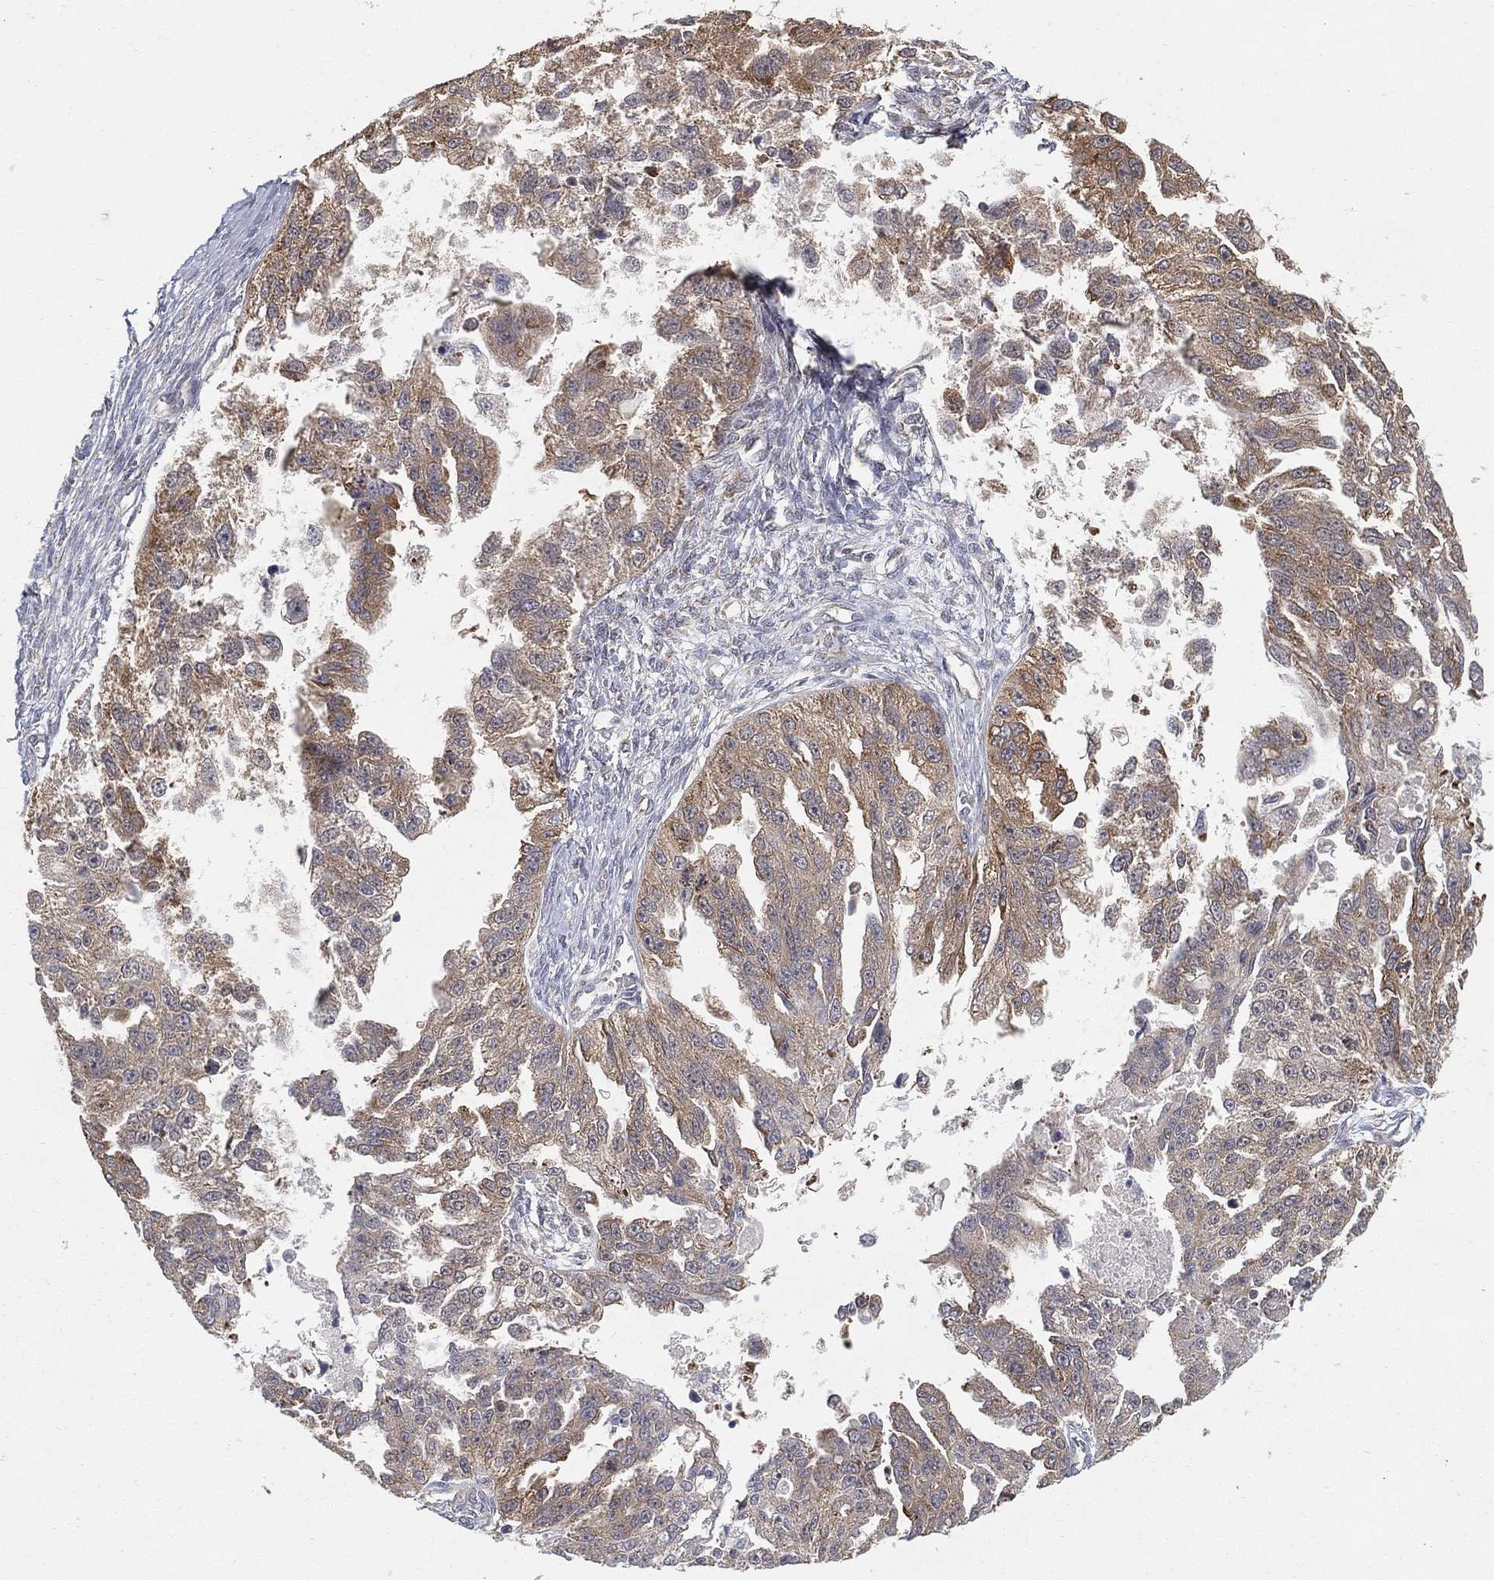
{"staining": {"intensity": "weak", "quantity": "25%-75%", "location": "cytoplasmic/membranous"}, "tissue": "ovarian cancer", "cell_type": "Tumor cells", "image_type": "cancer", "snomed": [{"axis": "morphology", "description": "Cystadenocarcinoma, serous, NOS"}, {"axis": "topography", "description": "Ovary"}], "caption": "A low amount of weak cytoplasmic/membranous expression is seen in about 25%-75% of tumor cells in serous cystadenocarcinoma (ovarian) tissue.", "gene": "TMTC4", "patient": {"sex": "female", "age": 58}}